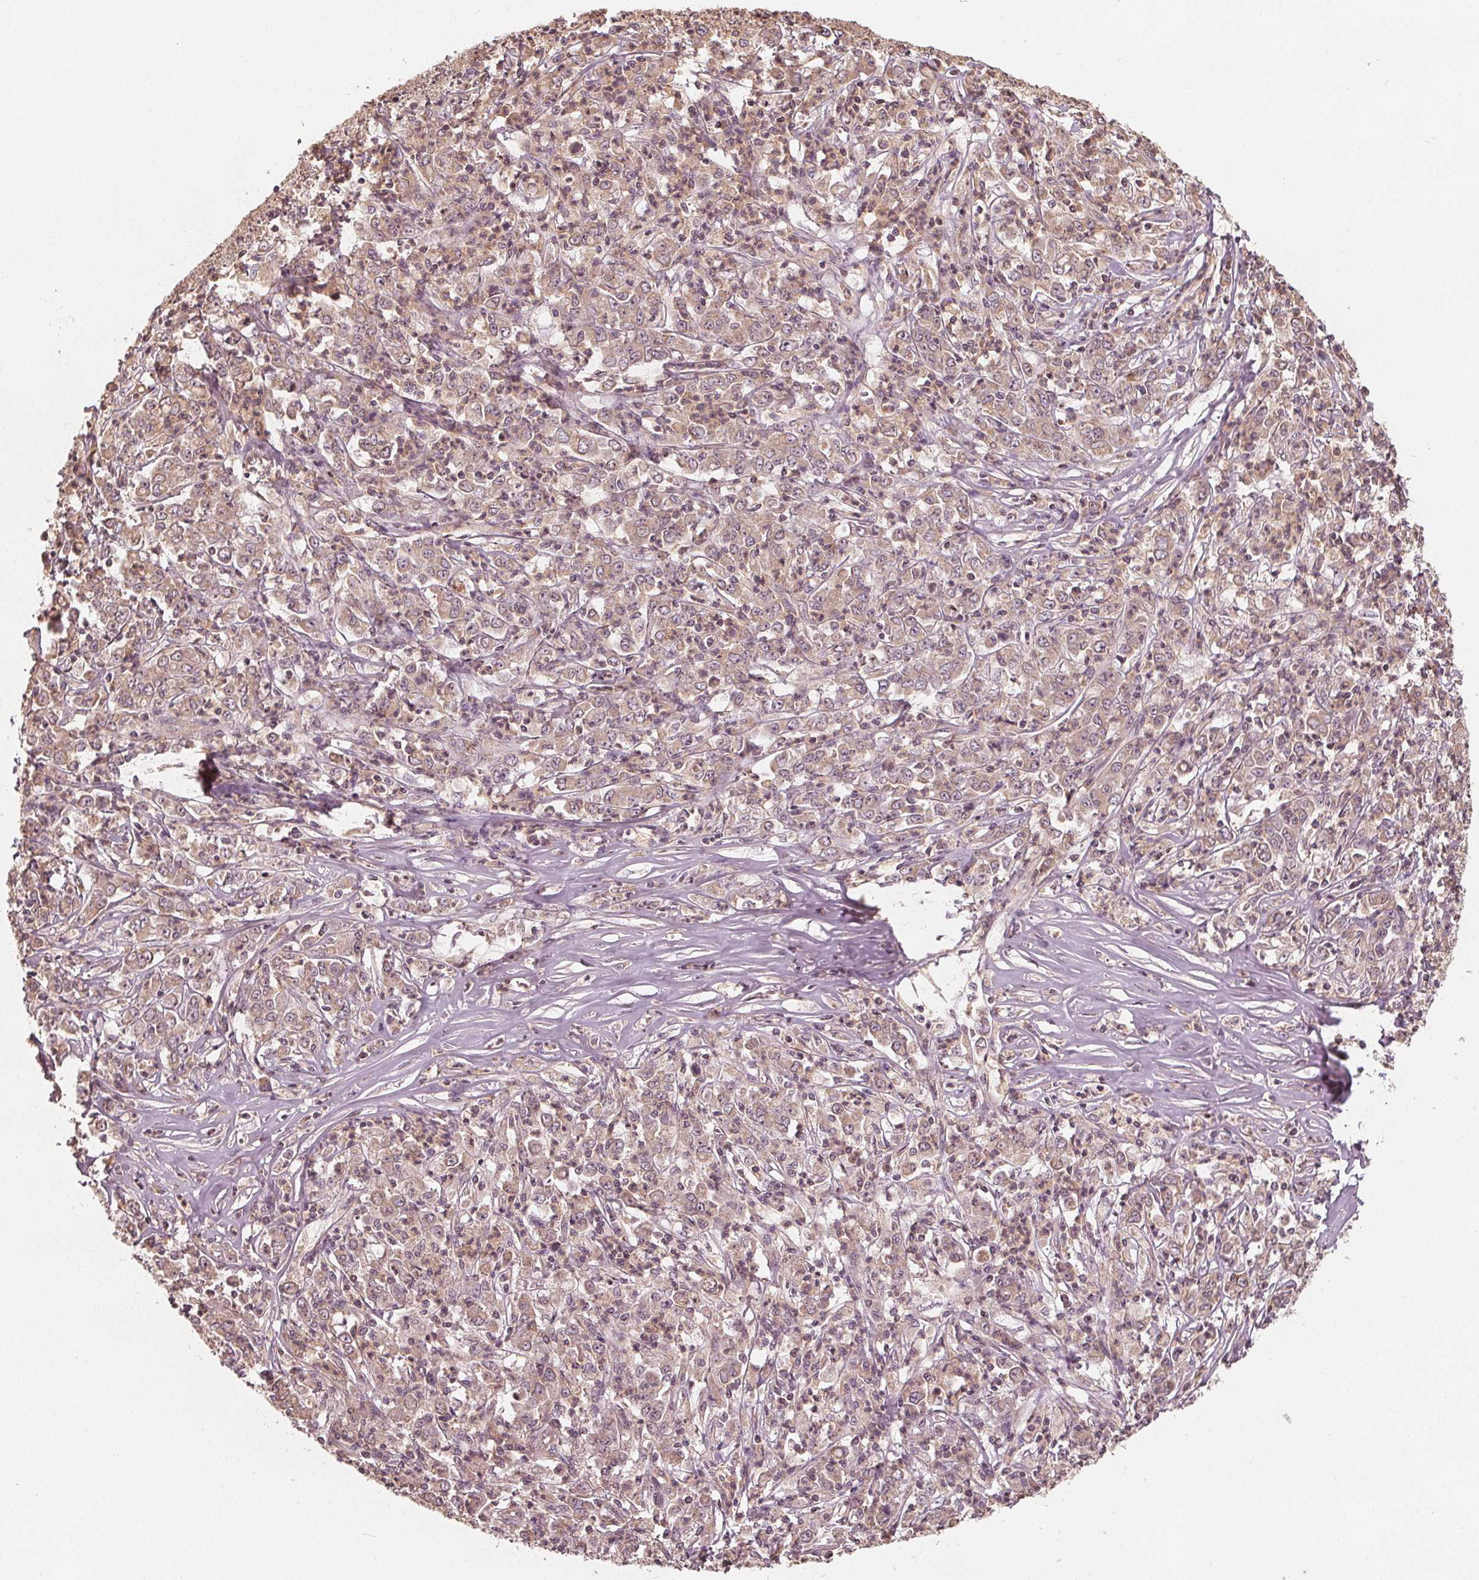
{"staining": {"intensity": "weak", "quantity": ">75%", "location": "cytoplasmic/membranous"}, "tissue": "stomach cancer", "cell_type": "Tumor cells", "image_type": "cancer", "snomed": [{"axis": "morphology", "description": "Adenocarcinoma, NOS"}, {"axis": "topography", "description": "Stomach, lower"}], "caption": "Stomach adenocarcinoma was stained to show a protein in brown. There is low levels of weak cytoplasmic/membranous positivity in about >75% of tumor cells. The staining was performed using DAB to visualize the protein expression in brown, while the nuclei were stained in blue with hematoxylin (Magnification: 20x).", "gene": "GNB2", "patient": {"sex": "female", "age": 71}}